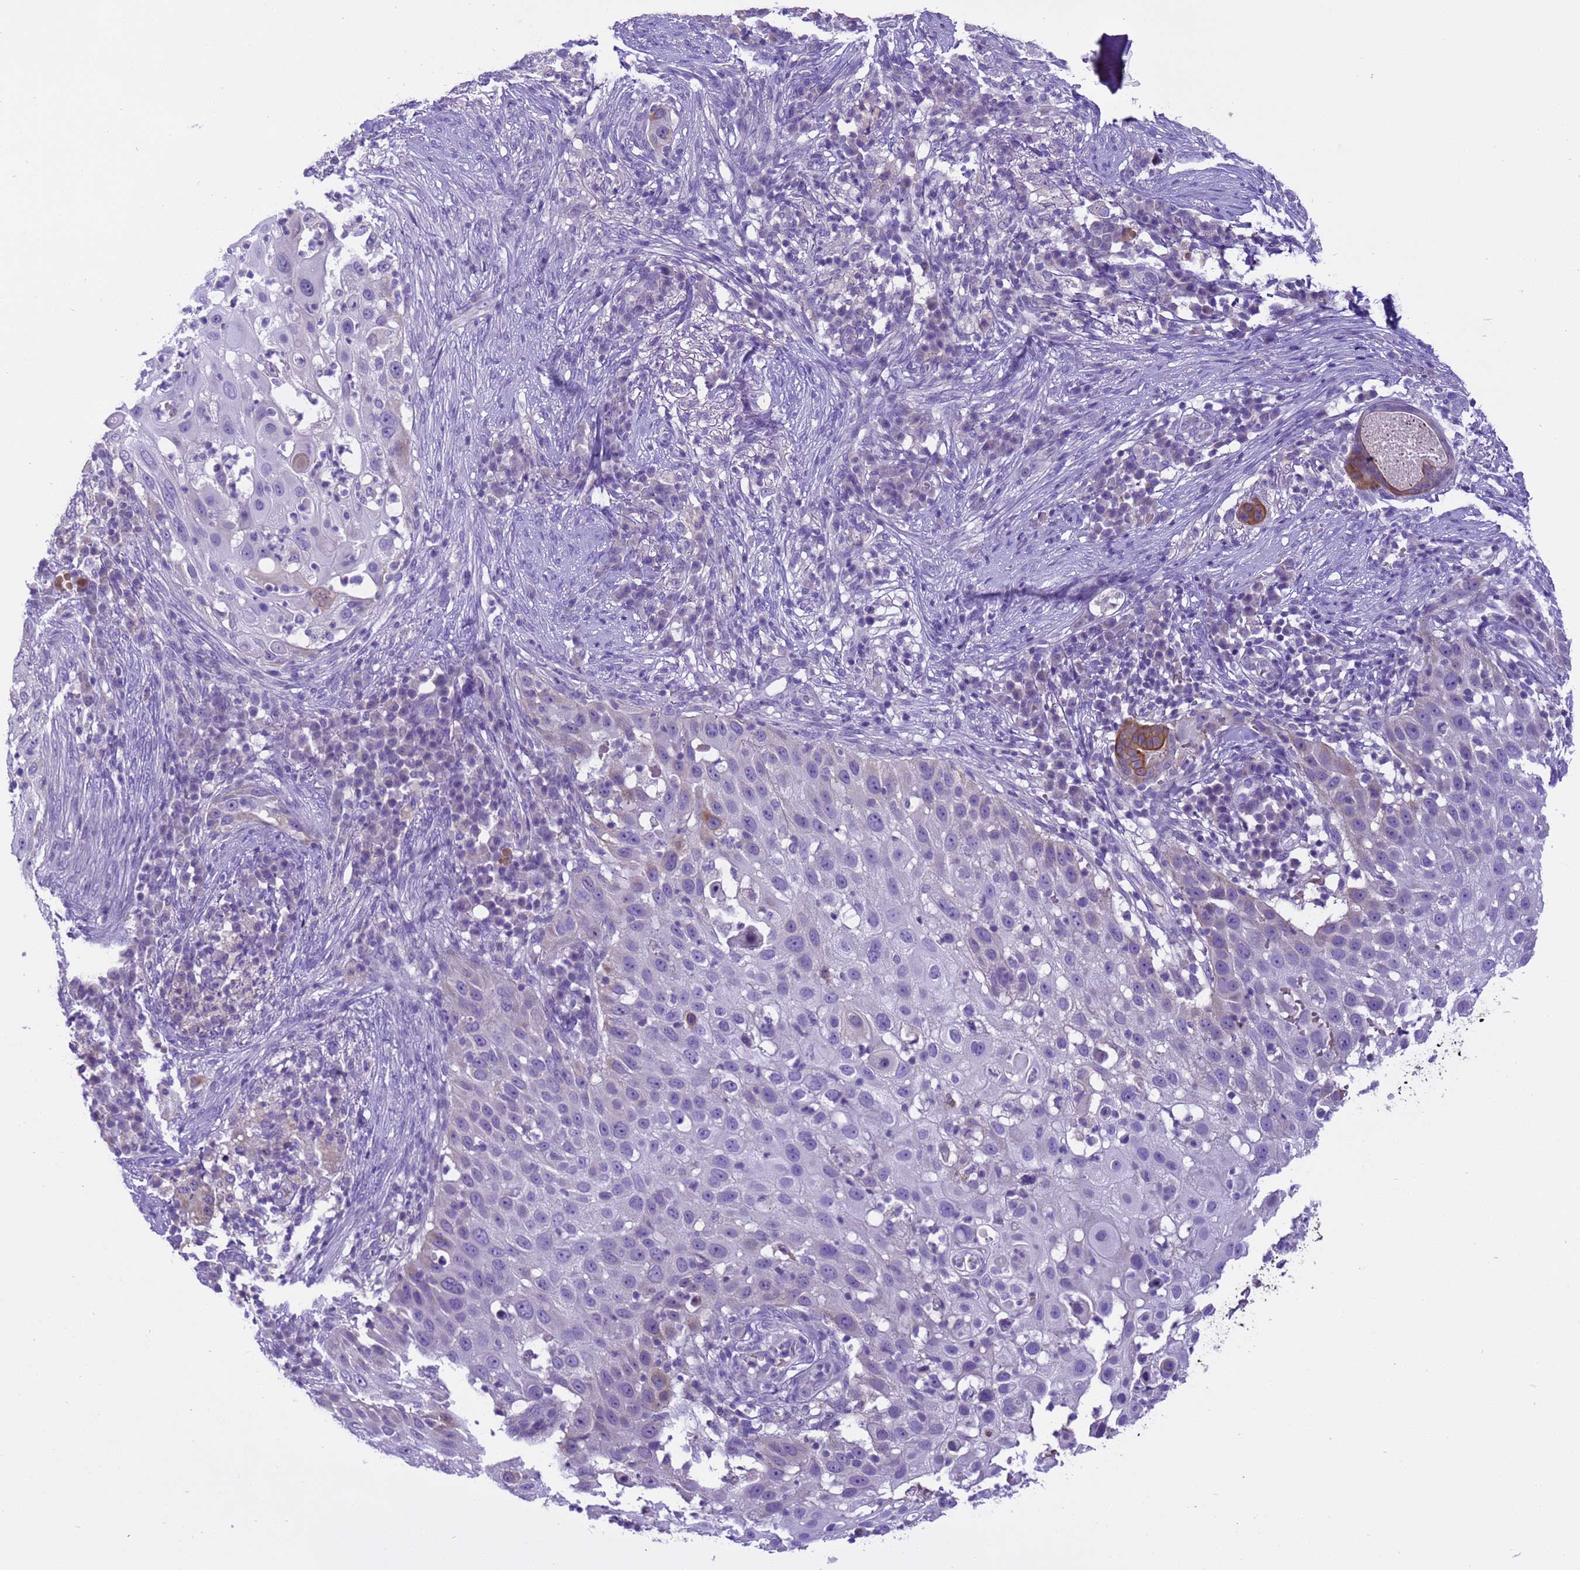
{"staining": {"intensity": "negative", "quantity": "none", "location": "none"}, "tissue": "skin cancer", "cell_type": "Tumor cells", "image_type": "cancer", "snomed": [{"axis": "morphology", "description": "Squamous cell carcinoma, NOS"}, {"axis": "topography", "description": "Skin"}], "caption": "Squamous cell carcinoma (skin) was stained to show a protein in brown. There is no significant positivity in tumor cells. (DAB (3,3'-diaminobenzidine) immunohistochemistry (IHC), high magnification).", "gene": "PIEZO2", "patient": {"sex": "female", "age": 44}}